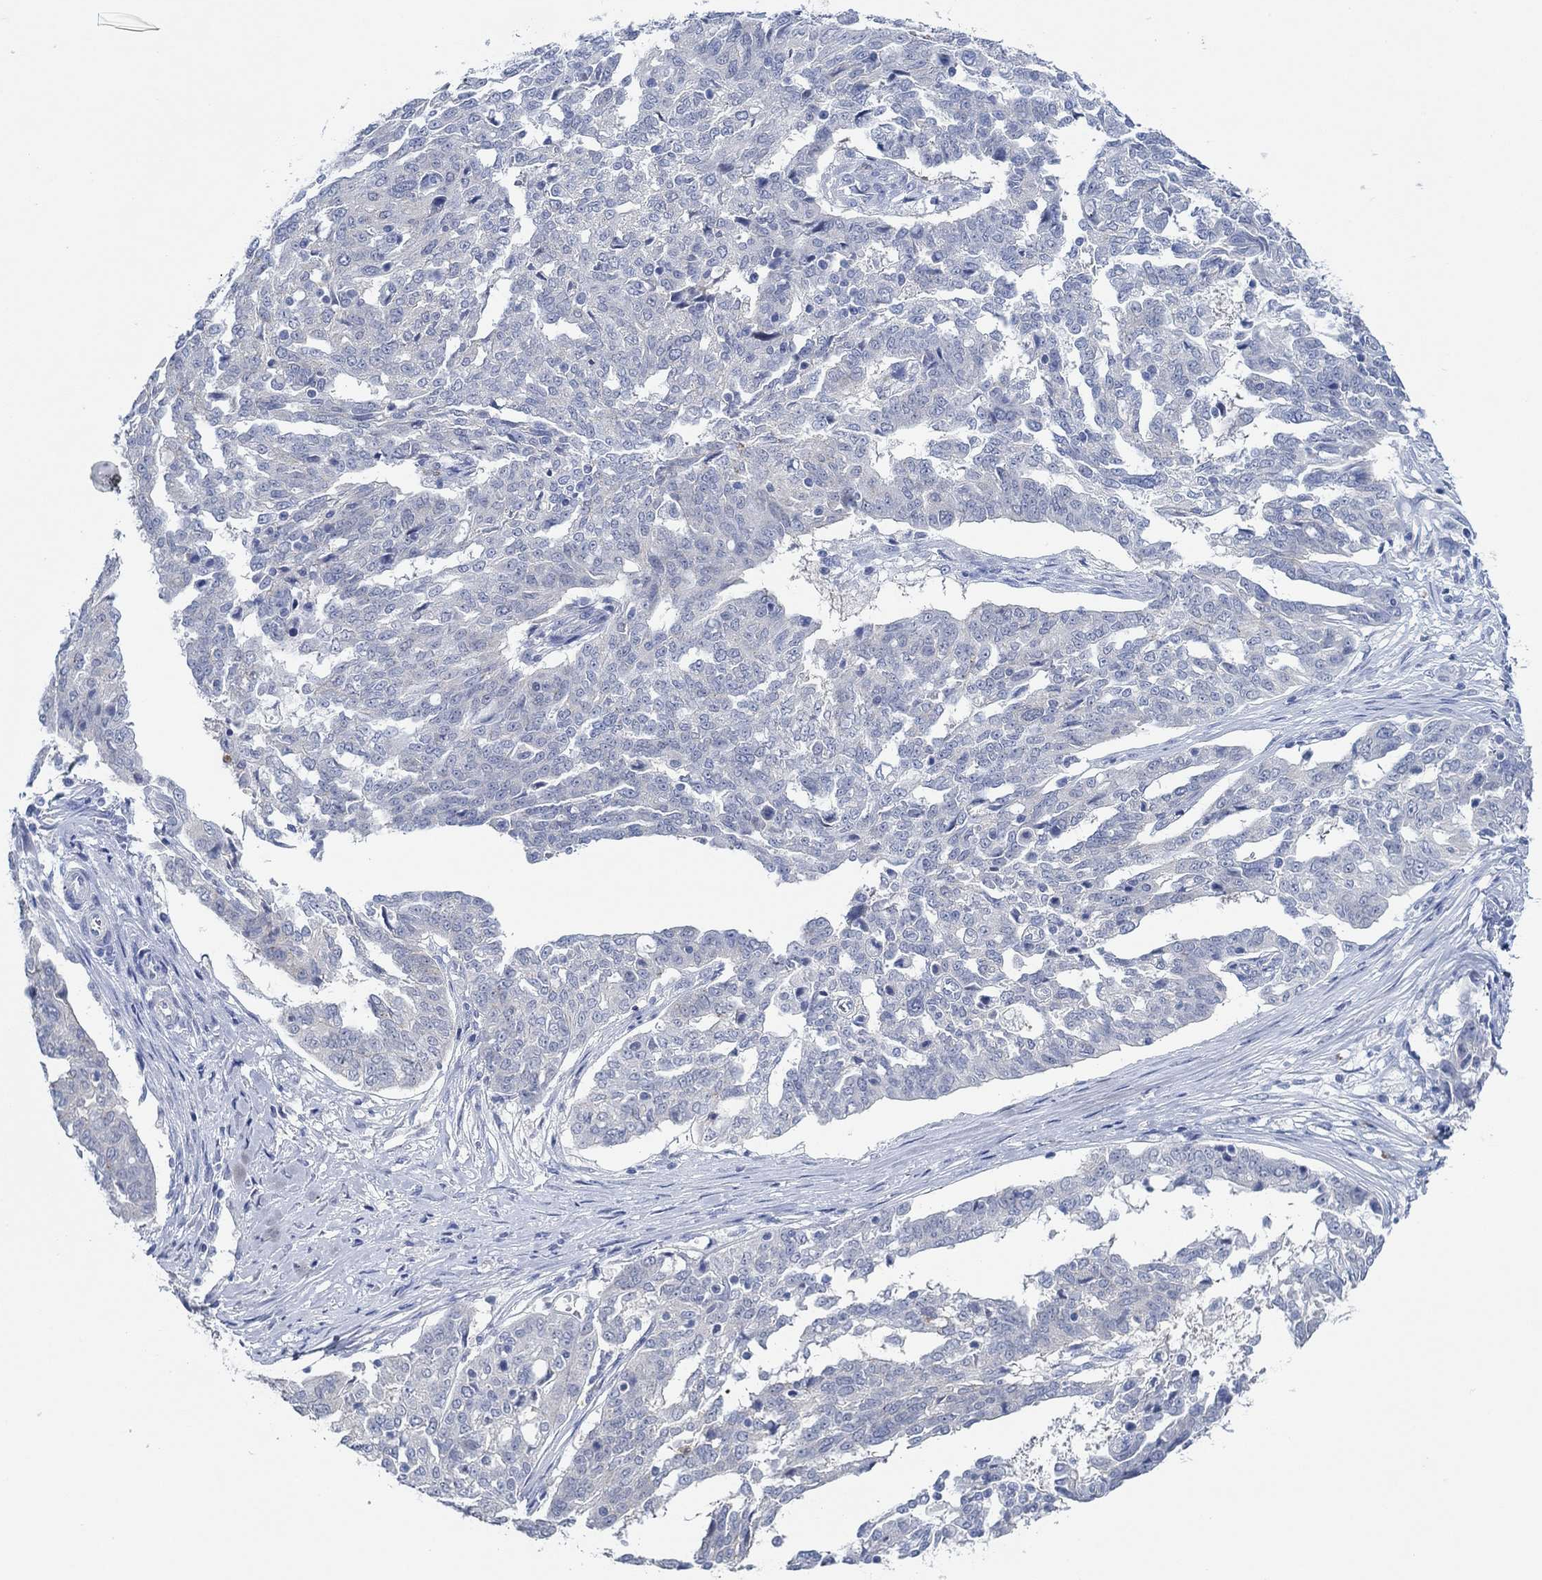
{"staining": {"intensity": "negative", "quantity": "none", "location": "none"}, "tissue": "ovarian cancer", "cell_type": "Tumor cells", "image_type": "cancer", "snomed": [{"axis": "morphology", "description": "Cystadenocarcinoma, serous, NOS"}, {"axis": "topography", "description": "Ovary"}], "caption": "A high-resolution micrograph shows immunohistochemistry (IHC) staining of ovarian serous cystadenocarcinoma, which demonstrates no significant staining in tumor cells.", "gene": "ZNF671", "patient": {"sex": "female", "age": 67}}